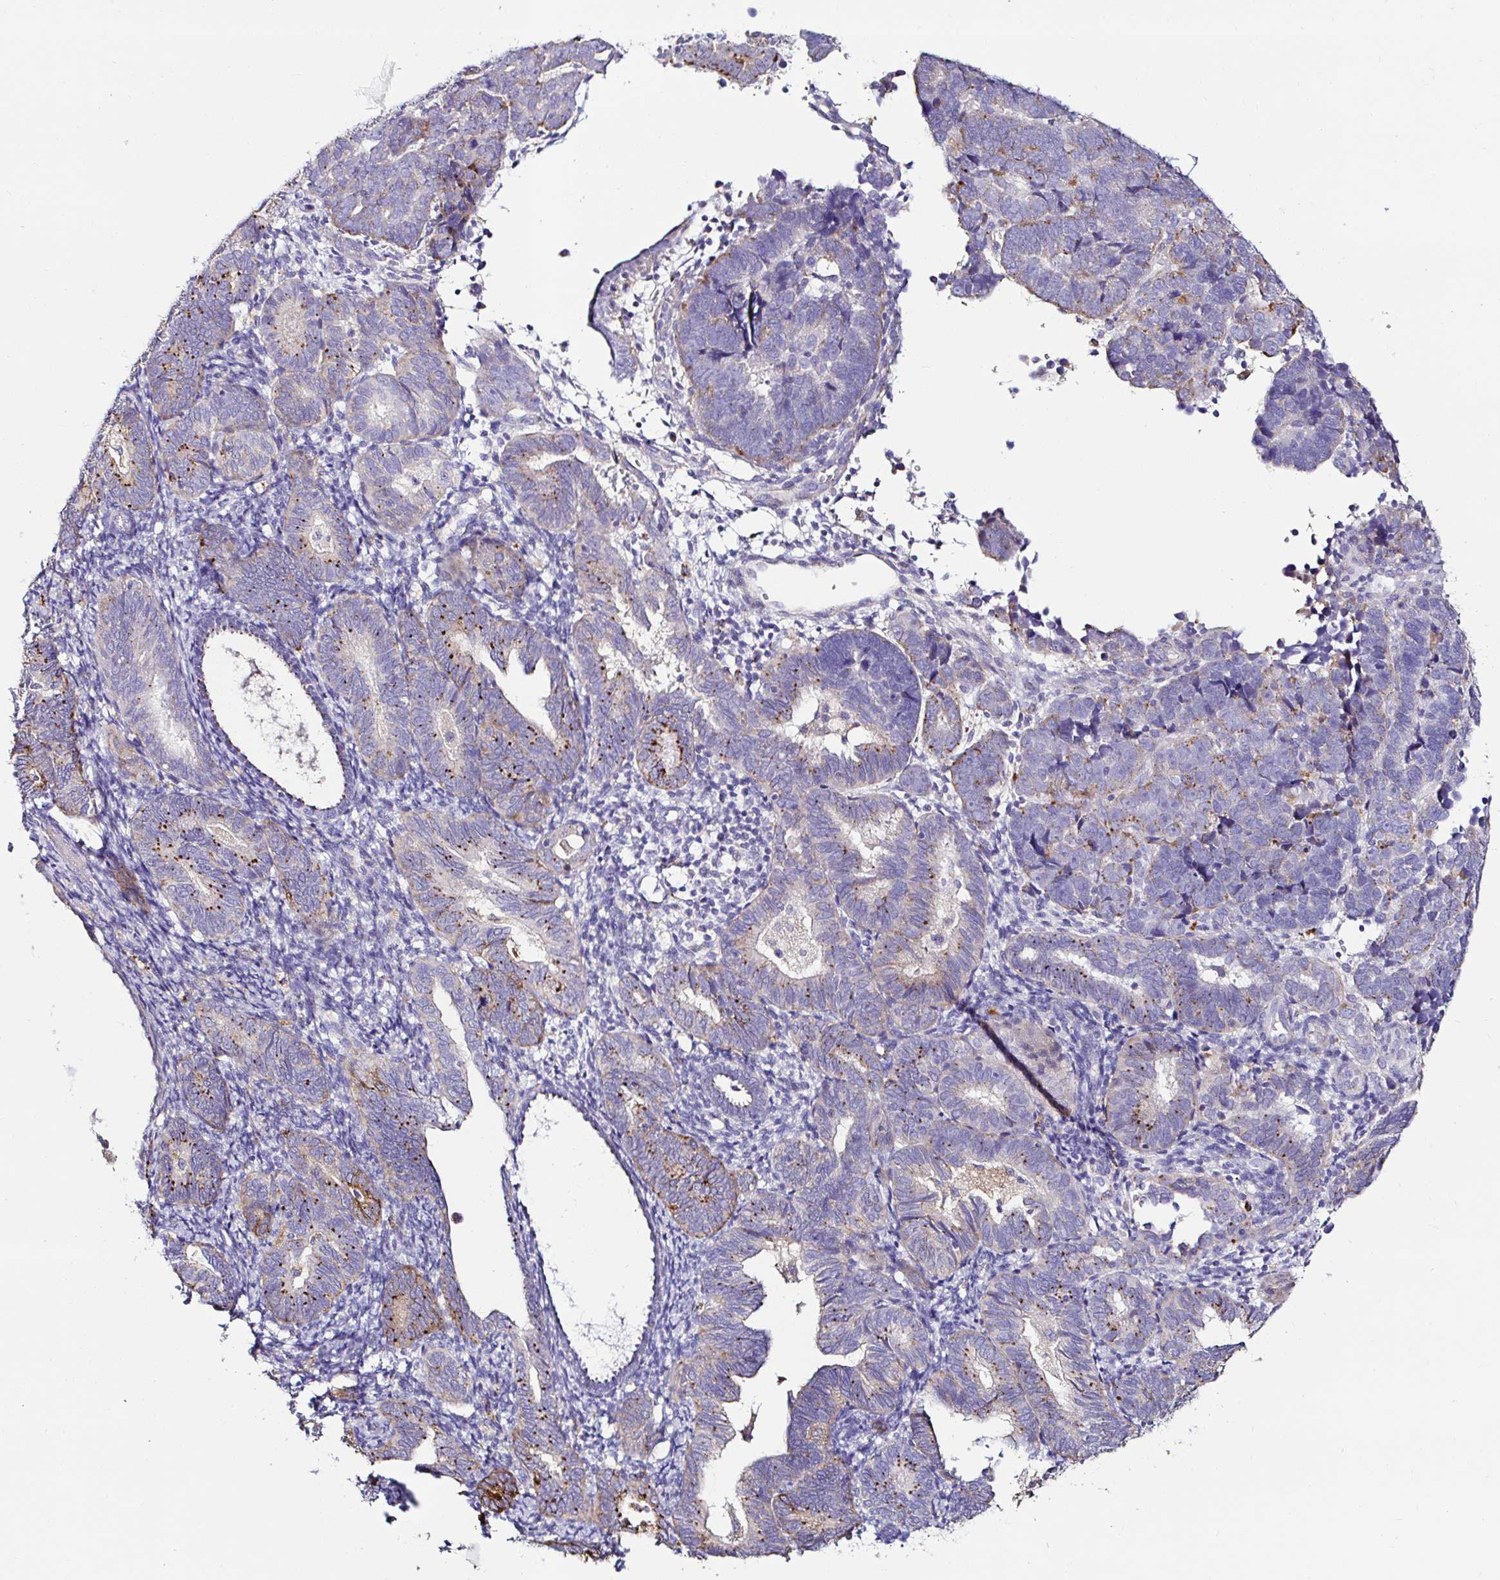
{"staining": {"intensity": "moderate", "quantity": "25%-75%", "location": "cytoplasmic/membranous"}, "tissue": "endometrial cancer", "cell_type": "Tumor cells", "image_type": "cancer", "snomed": [{"axis": "morphology", "description": "Adenocarcinoma, NOS"}, {"axis": "topography", "description": "Endometrium"}], "caption": "This is an image of IHC staining of endometrial cancer, which shows moderate staining in the cytoplasmic/membranous of tumor cells.", "gene": "GALNS", "patient": {"sex": "female", "age": 82}}